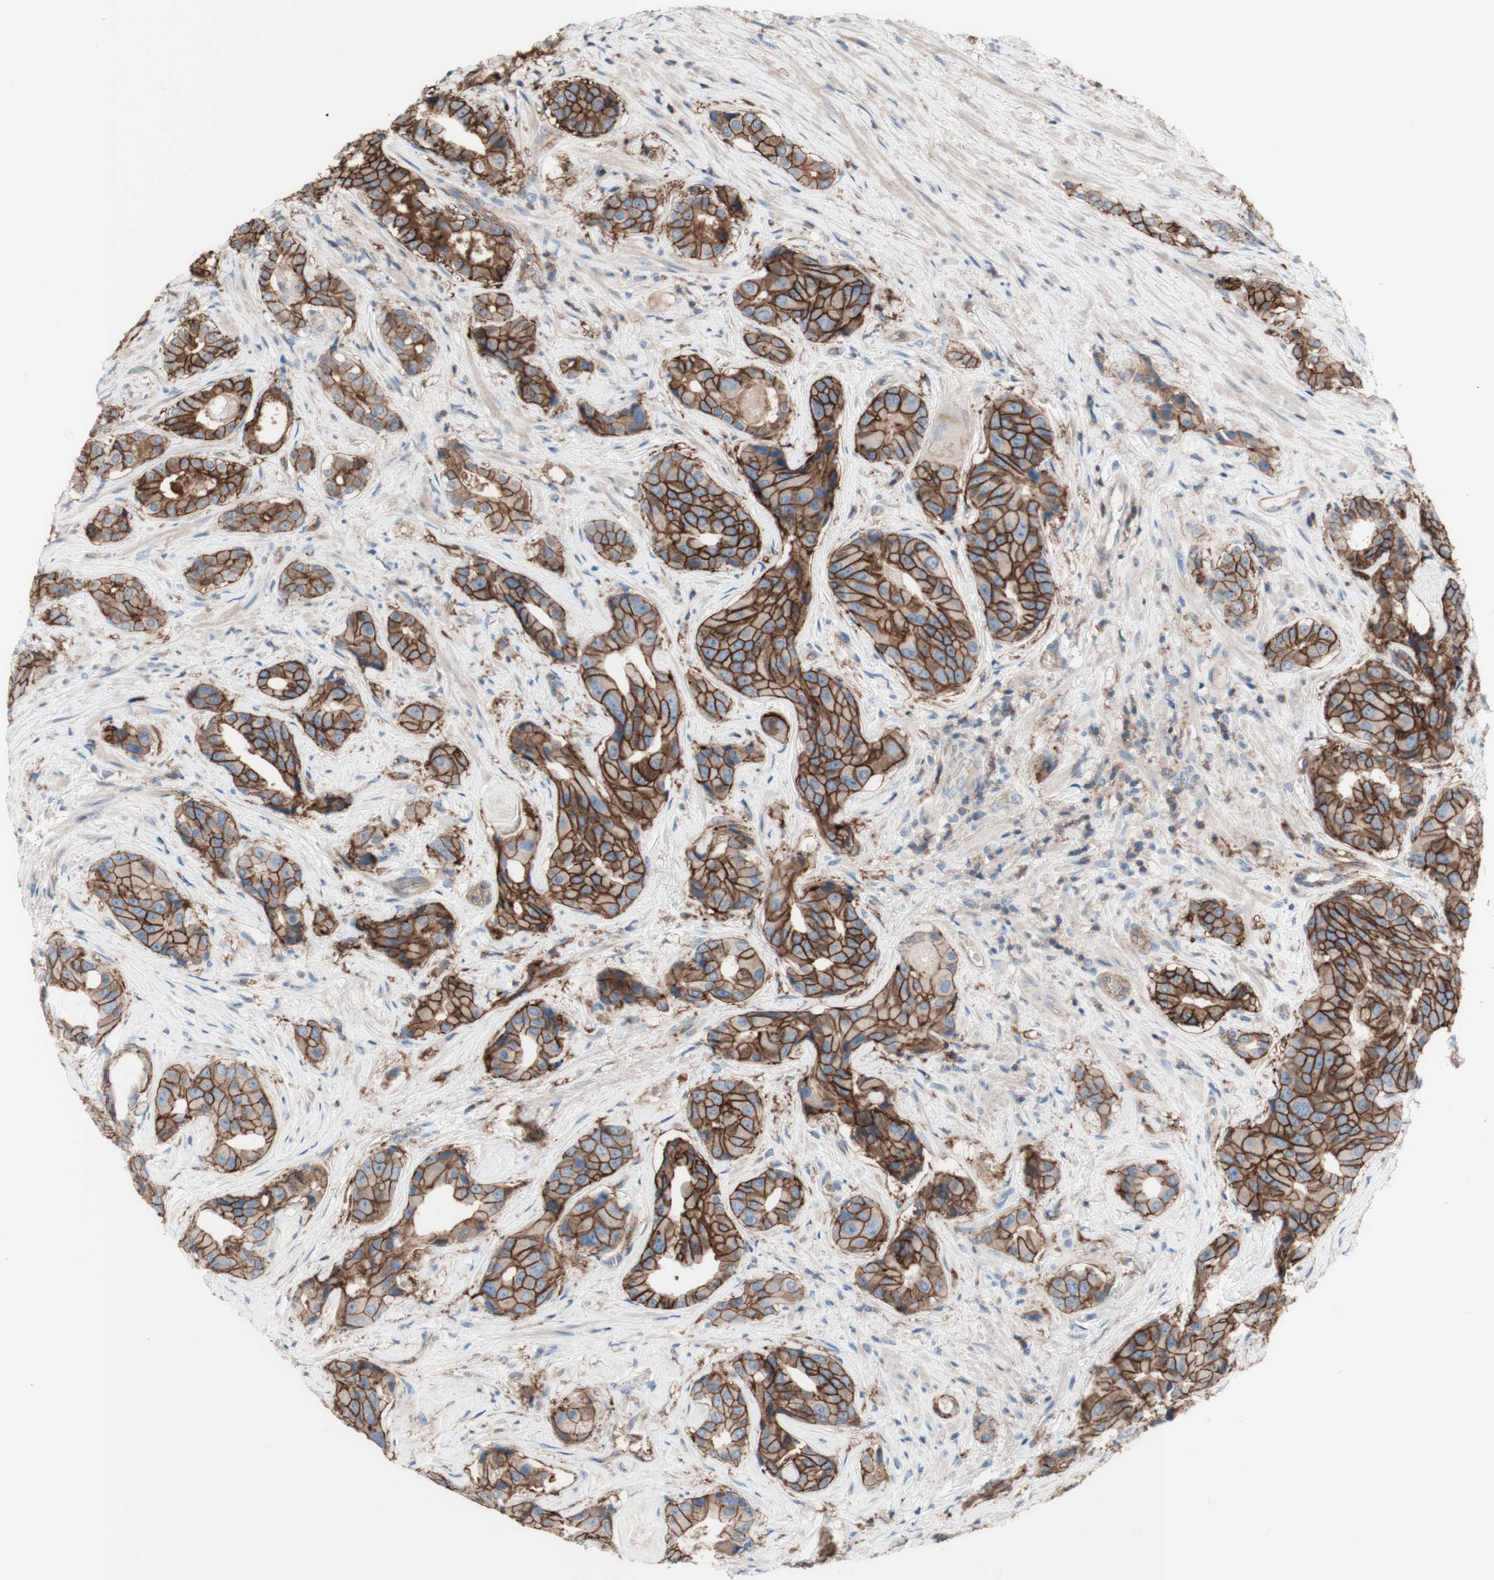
{"staining": {"intensity": "moderate", "quantity": ">75%", "location": "cytoplasmic/membranous"}, "tissue": "prostate cancer", "cell_type": "Tumor cells", "image_type": "cancer", "snomed": [{"axis": "morphology", "description": "Adenocarcinoma, High grade"}, {"axis": "topography", "description": "Prostate"}], "caption": "Immunohistochemical staining of prostate high-grade adenocarcinoma reveals medium levels of moderate cytoplasmic/membranous protein staining in about >75% of tumor cells. Using DAB (brown) and hematoxylin (blue) stains, captured at high magnification using brightfield microscopy.", "gene": "CD46", "patient": {"sex": "male", "age": 71}}